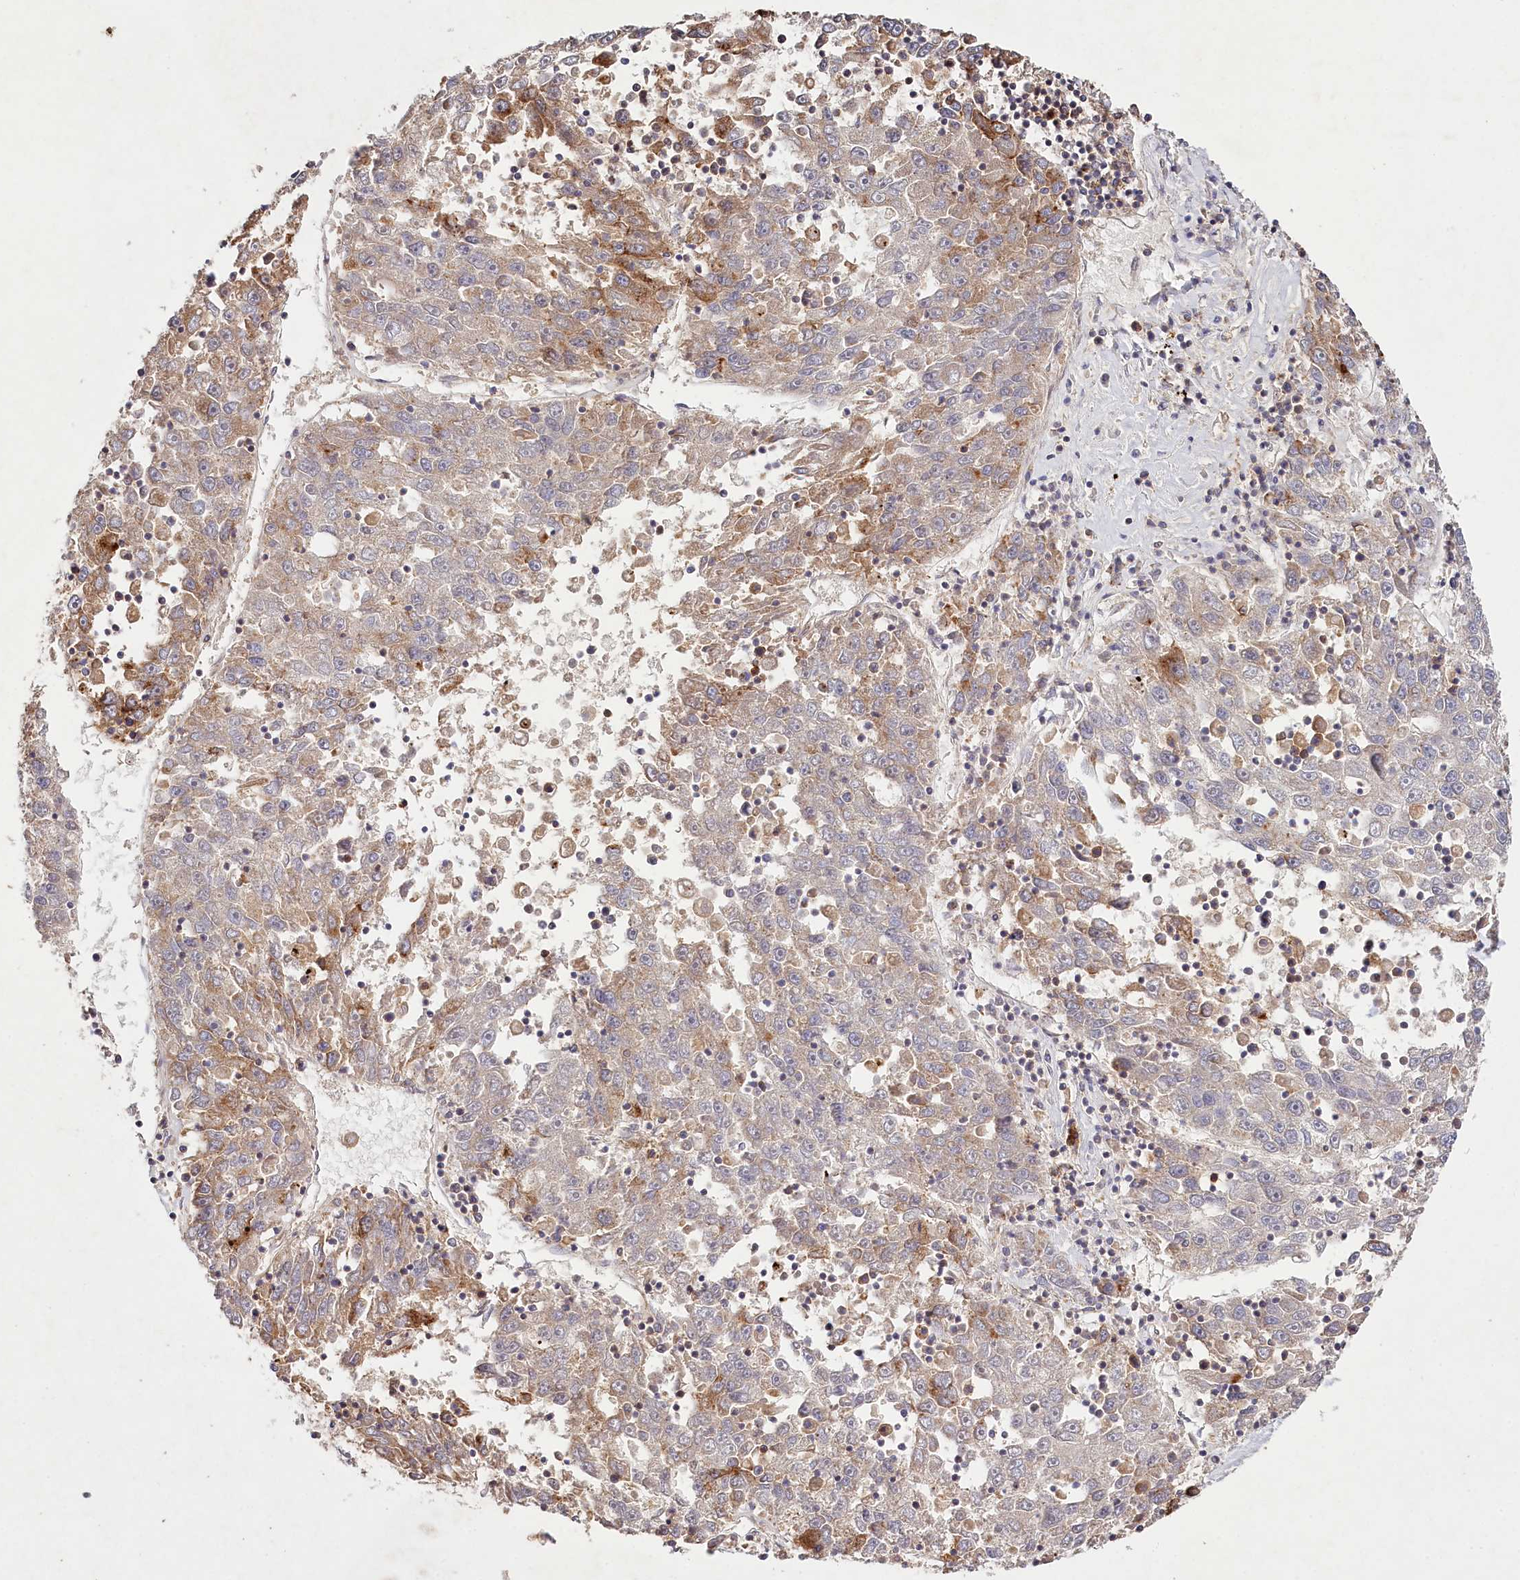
{"staining": {"intensity": "moderate", "quantity": "25%-75%", "location": "cytoplasmic/membranous"}, "tissue": "liver cancer", "cell_type": "Tumor cells", "image_type": "cancer", "snomed": [{"axis": "morphology", "description": "Carcinoma, Hepatocellular, NOS"}, {"axis": "topography", "description": "Liver"}], "caption": "This image shows IHC staining of liver cancer (hepatocellular carcinoma), with medium moderate cytoplasmic/membranous expression in about 25%-75% of tumor cells.", "gene": "RBP5", "patient": {"sex": "male", "age": 49}}